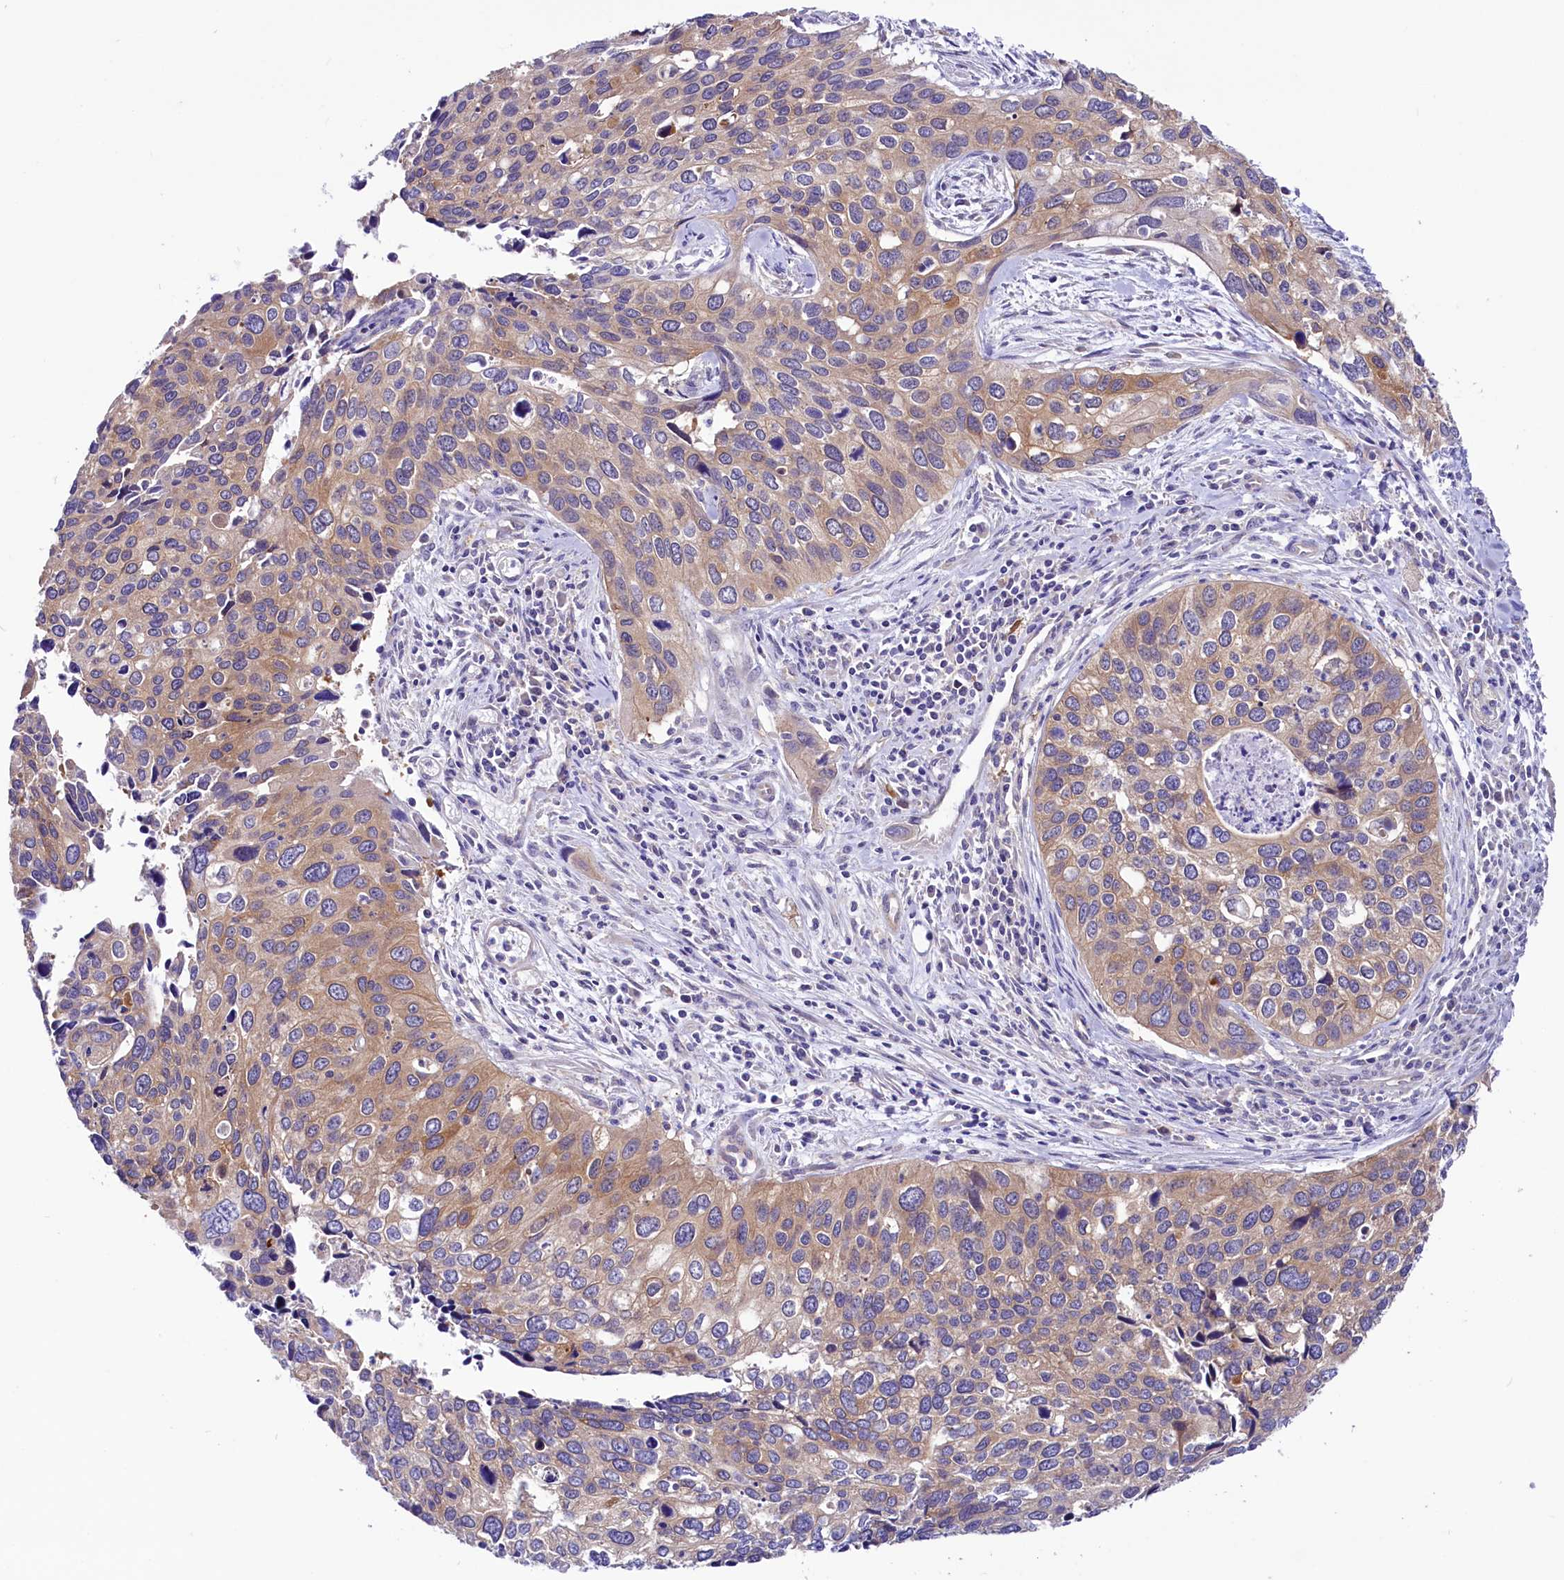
{"staining": {"intensity": "weak", "quantity": ">75%", "location": "cytoplasmic/membranous"}, "tissue": "cervical cancer", "cell_type": "Tumor cells", "image_type": "cancer", "snomed": [{"axis": "morphology", "description": "Squamous cell carcinoma, NOS"}, {"axis": "topography", "description": "Cervix"}], "caption": "This photomicrograph reveals IHC staining of cervical cancer, with low weak cytoplasmic/membranous positivity in approximately >75% of tumor cells.", "gene": "ABHD5", "patient": {"sex": "female", "age": 55}}